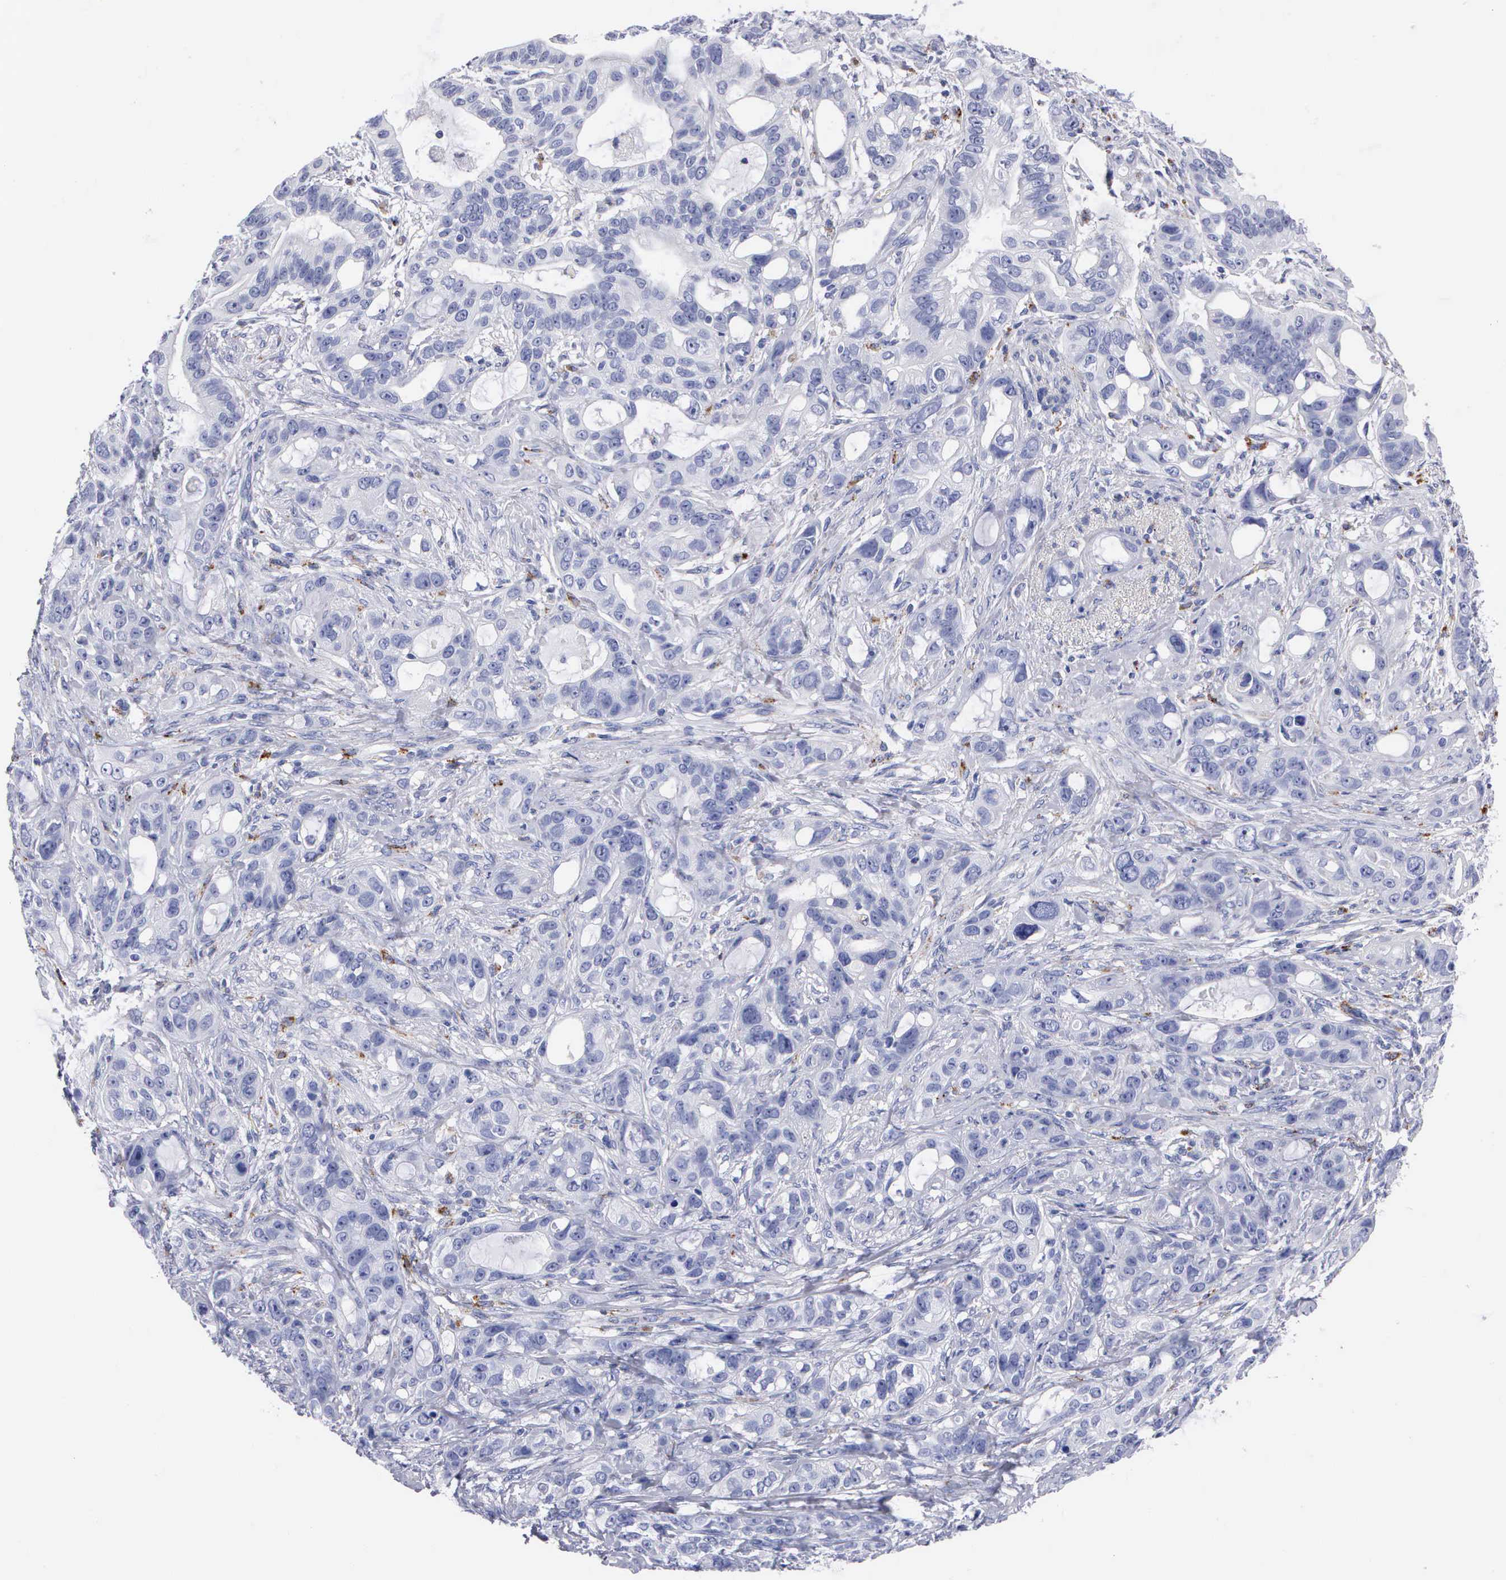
{"staining": {"intensity": "negative", "quantity": "none", "location": "none"}, "tissue": "stomach cancer", "cell_type": "Tumor cells", "image_type": "cancer", "snomed": [{"axis": "morphology", "description": "Adenocarcinoma, NOS"}, {"axis": "topography", "description": "Stomach, upper"}], "caption": "This is an immunohistochemistry image of stomach adenocarcinoma. There is no expression in tumor cells.", "gene": "CTSL", "patient": {"sex": "male", "age": 47}}